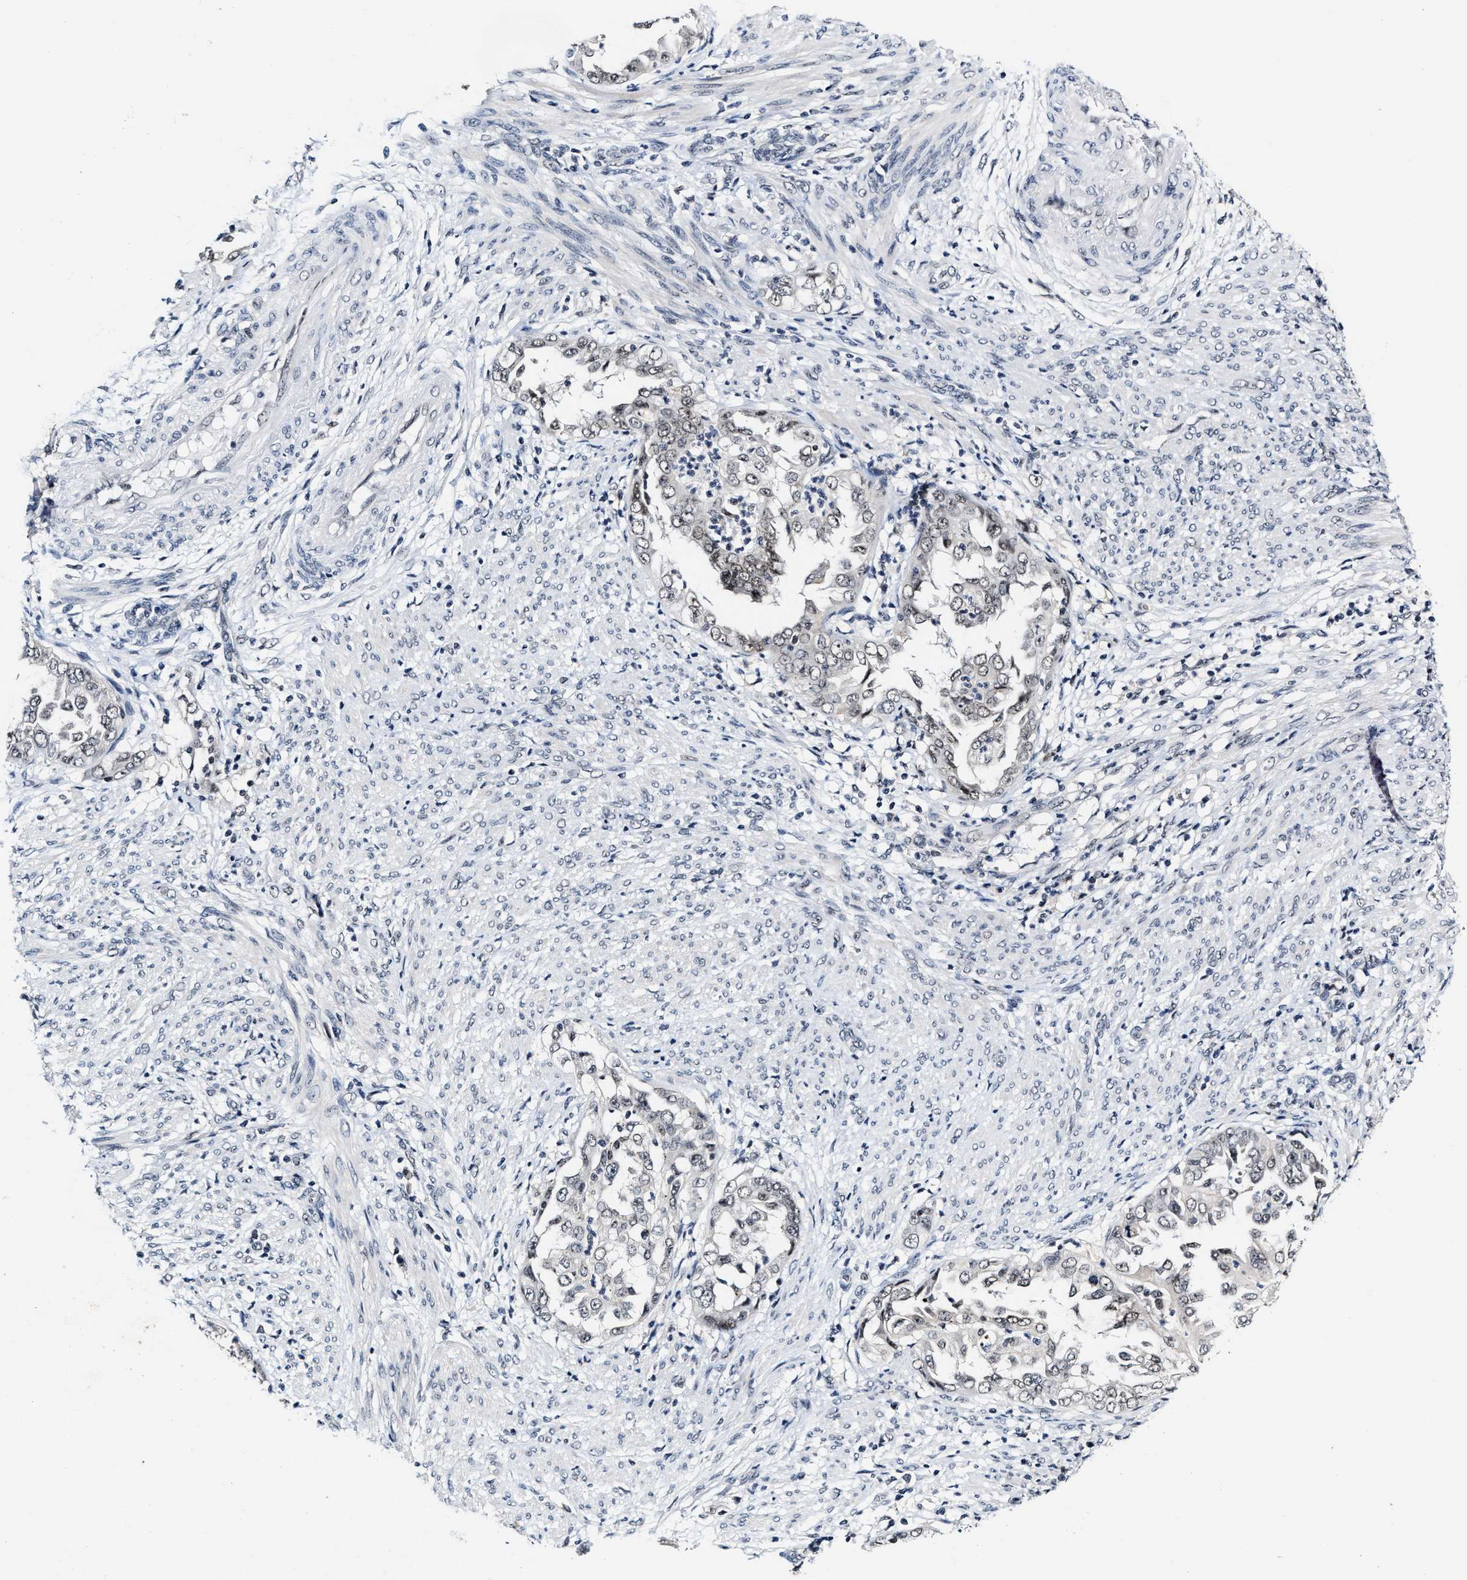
{"staining": {"intensity": "negative", "quantity": "none", "location": "none"}, "tissue": "endometrial cancer", "cell_type": "Tumor cells", "image_type": "cancer", "snomed": [{"axis": "morphology", "description": "Adenocarcinoma, NOS"}, {"axis": "topography", "description": "Endometrium"}], "caption": "Tumor cells show no significant protein expression in endometrial adenocarcinoma. Brightfield microscopy of immunohistochemistry (IHC) stained with DAB (3,3'-diaminobenzidine) (brown) and hematoxylin (blue), captured at high magnification.", "gene": "INIP", "patient": {"sex": "female", "age": 85}}